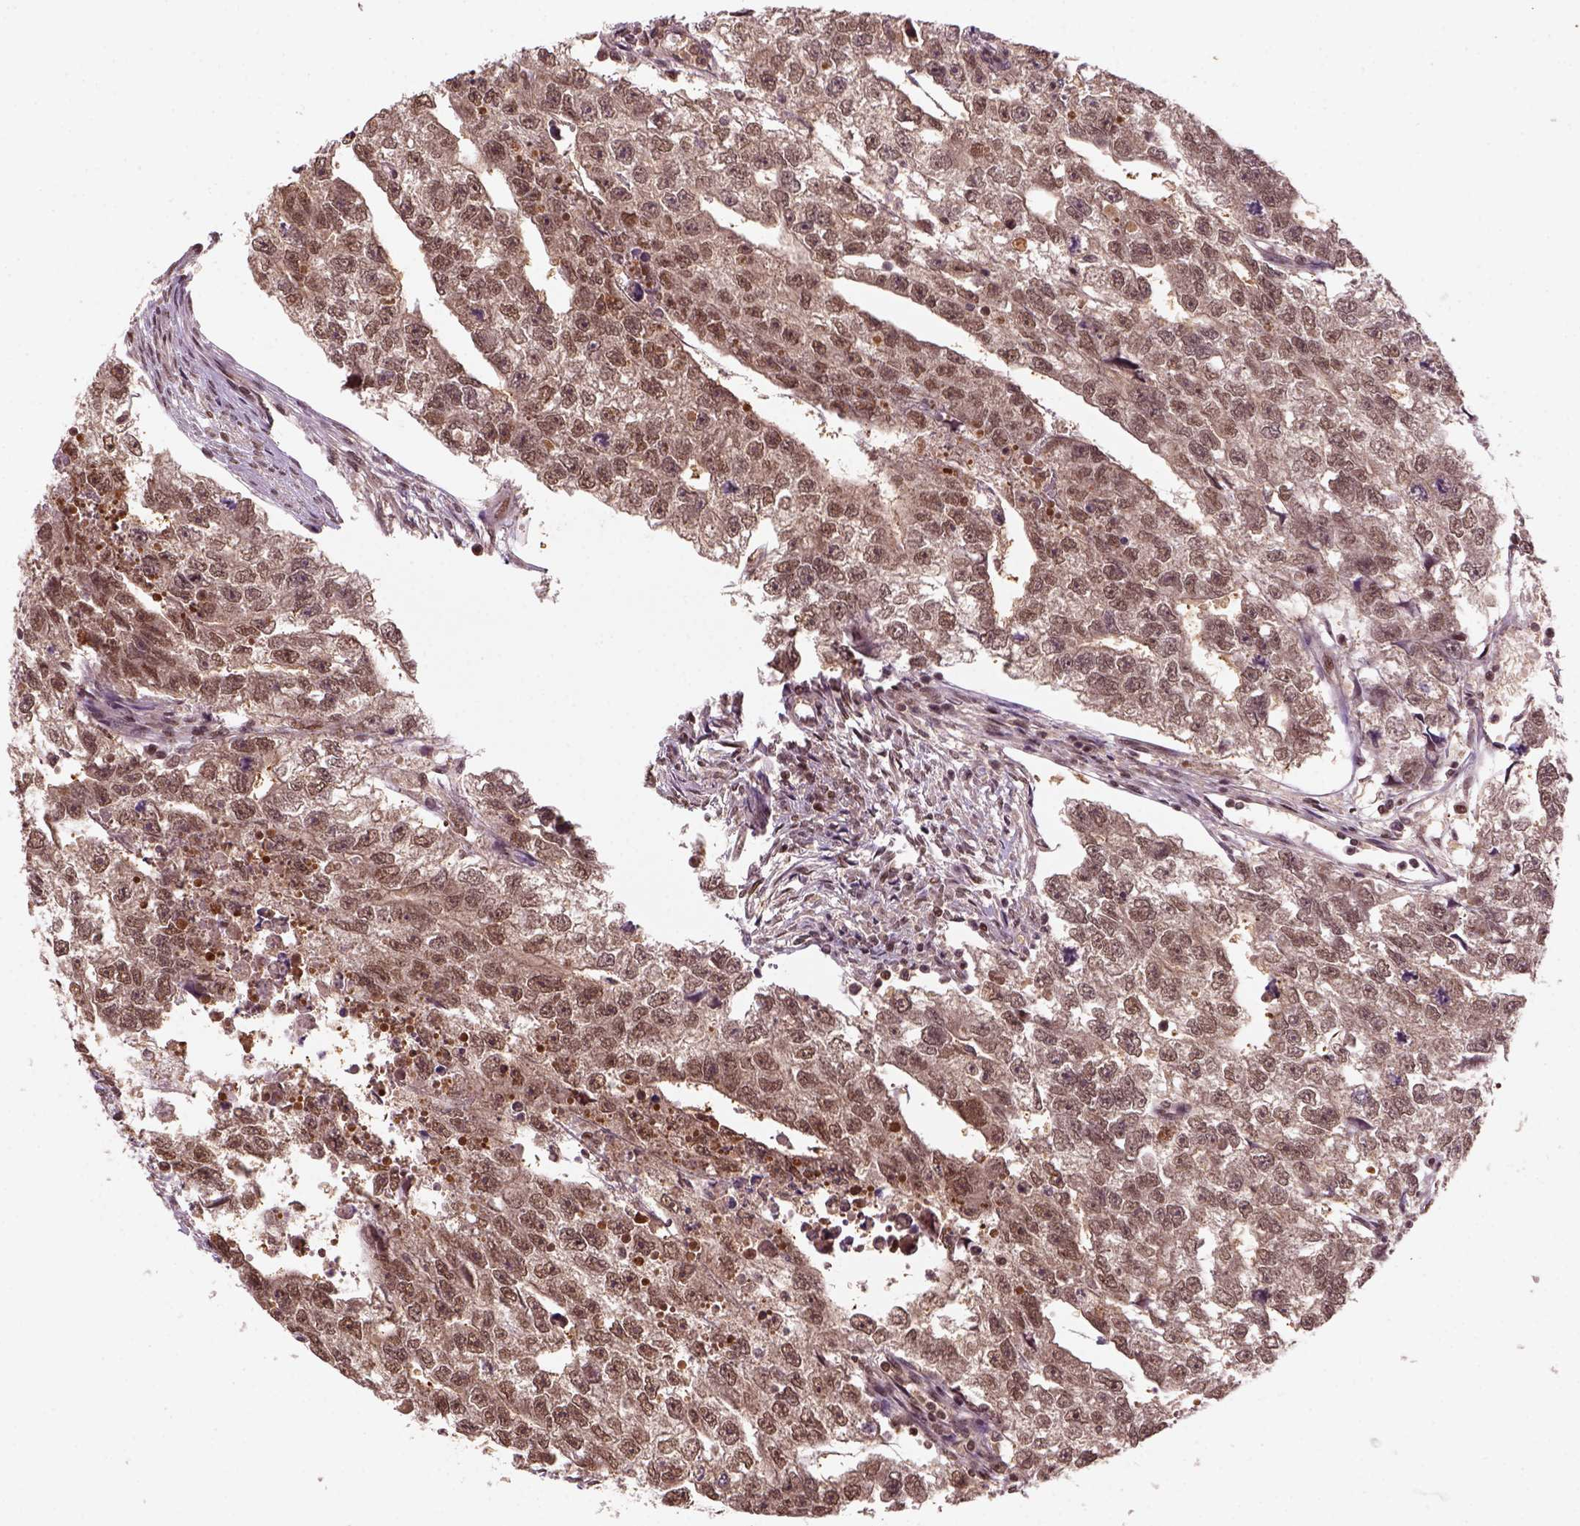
{"staining": {"intensity": "moderate", "quantity": ">75%", "location": "cytoplasmic/membranous,nuclear"}, "tissue": "testis cancer", "cell_type": "Tumor cells", "image_type": "cancer", "snomed": [{"axis": "morphology", "description": "Carcinoma, Embryonal, NOS"}, {"axis": "morphology", "description": "Teratoma, malignant, NOS"}, {"axis": "topography", "description": "Testis"}], "caption": "IHC of embryonal carcinoma (testis) demonstrates medium levels of moderate cytoplasmic/membranous and nuclear positivity in about >75% of tumor cells. (brown staining indicates protein expression, while blue staining denotes nuclei).", "gene": "GOT1", "patient": {"sex": "male", "age": 44}}